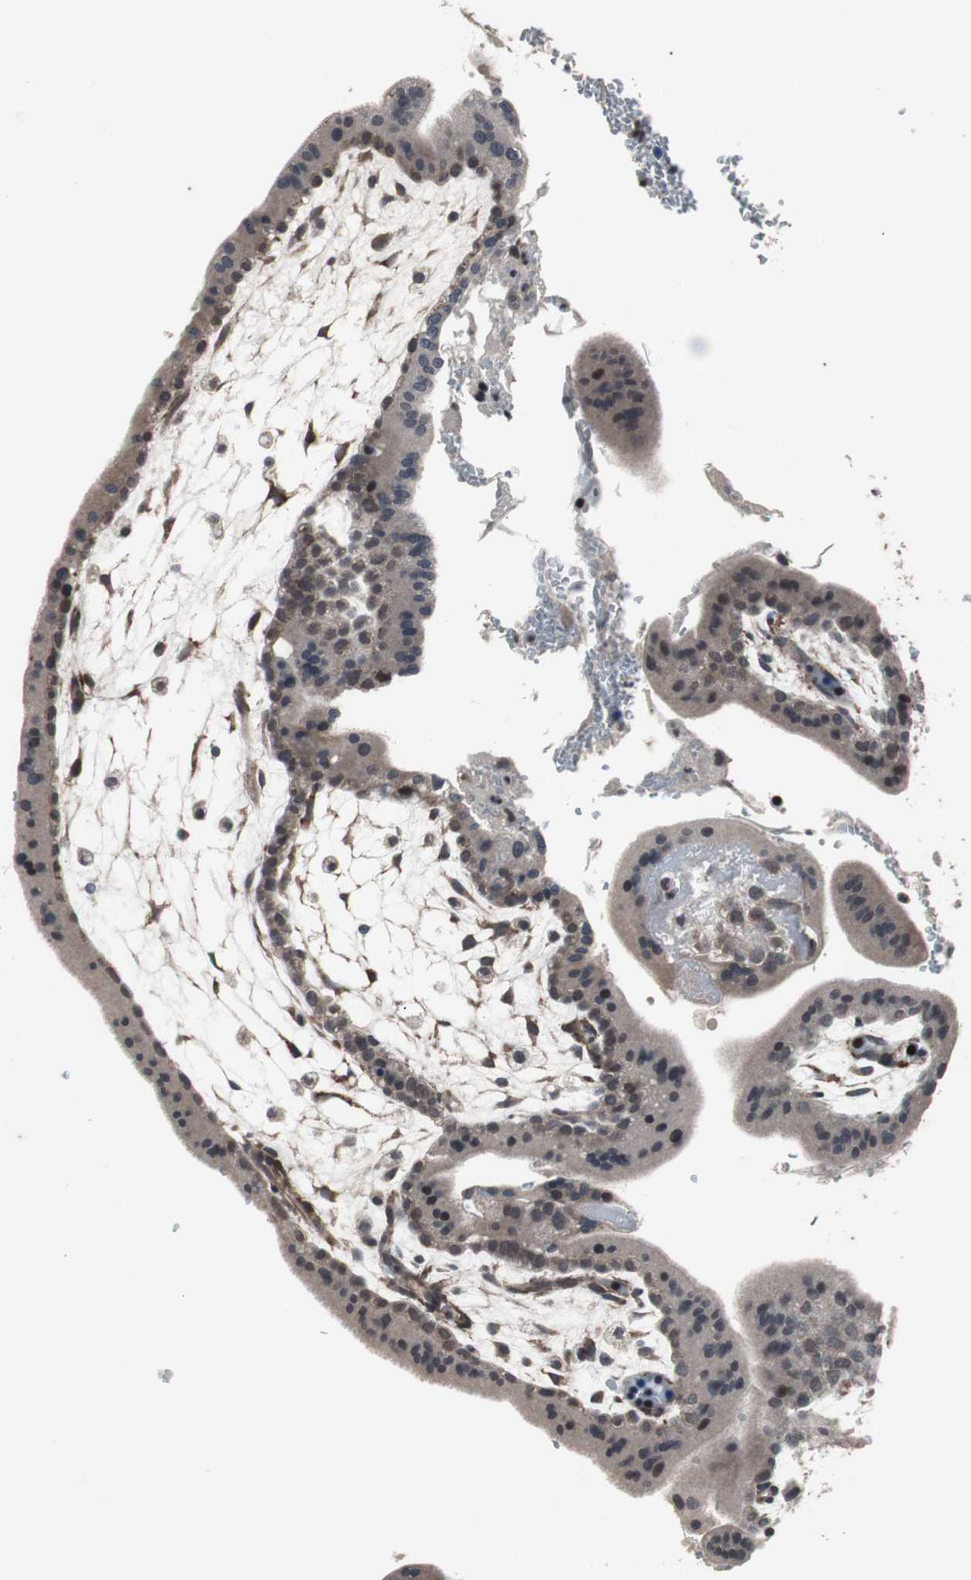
{"staining": {"intensity": "weak", "quantity": ">75%", "location": "cytoplasmic/membranous"}, "tissue": "placenta", "cell_type": "Decidual cells", "image_type": "normal", "snomed": [{"axis": "morphology", "description": "Normal tissue, NOS"}, {"axis": "topography", "description": "Placenta"}], "caption": "Placenta stained for a protein (brown) displays weak cytoplasmic/membranous positive expression in approximately >75% of decidual cells.", "gene": "CRADD", "patient": {"sex": "female", "age": 35}}